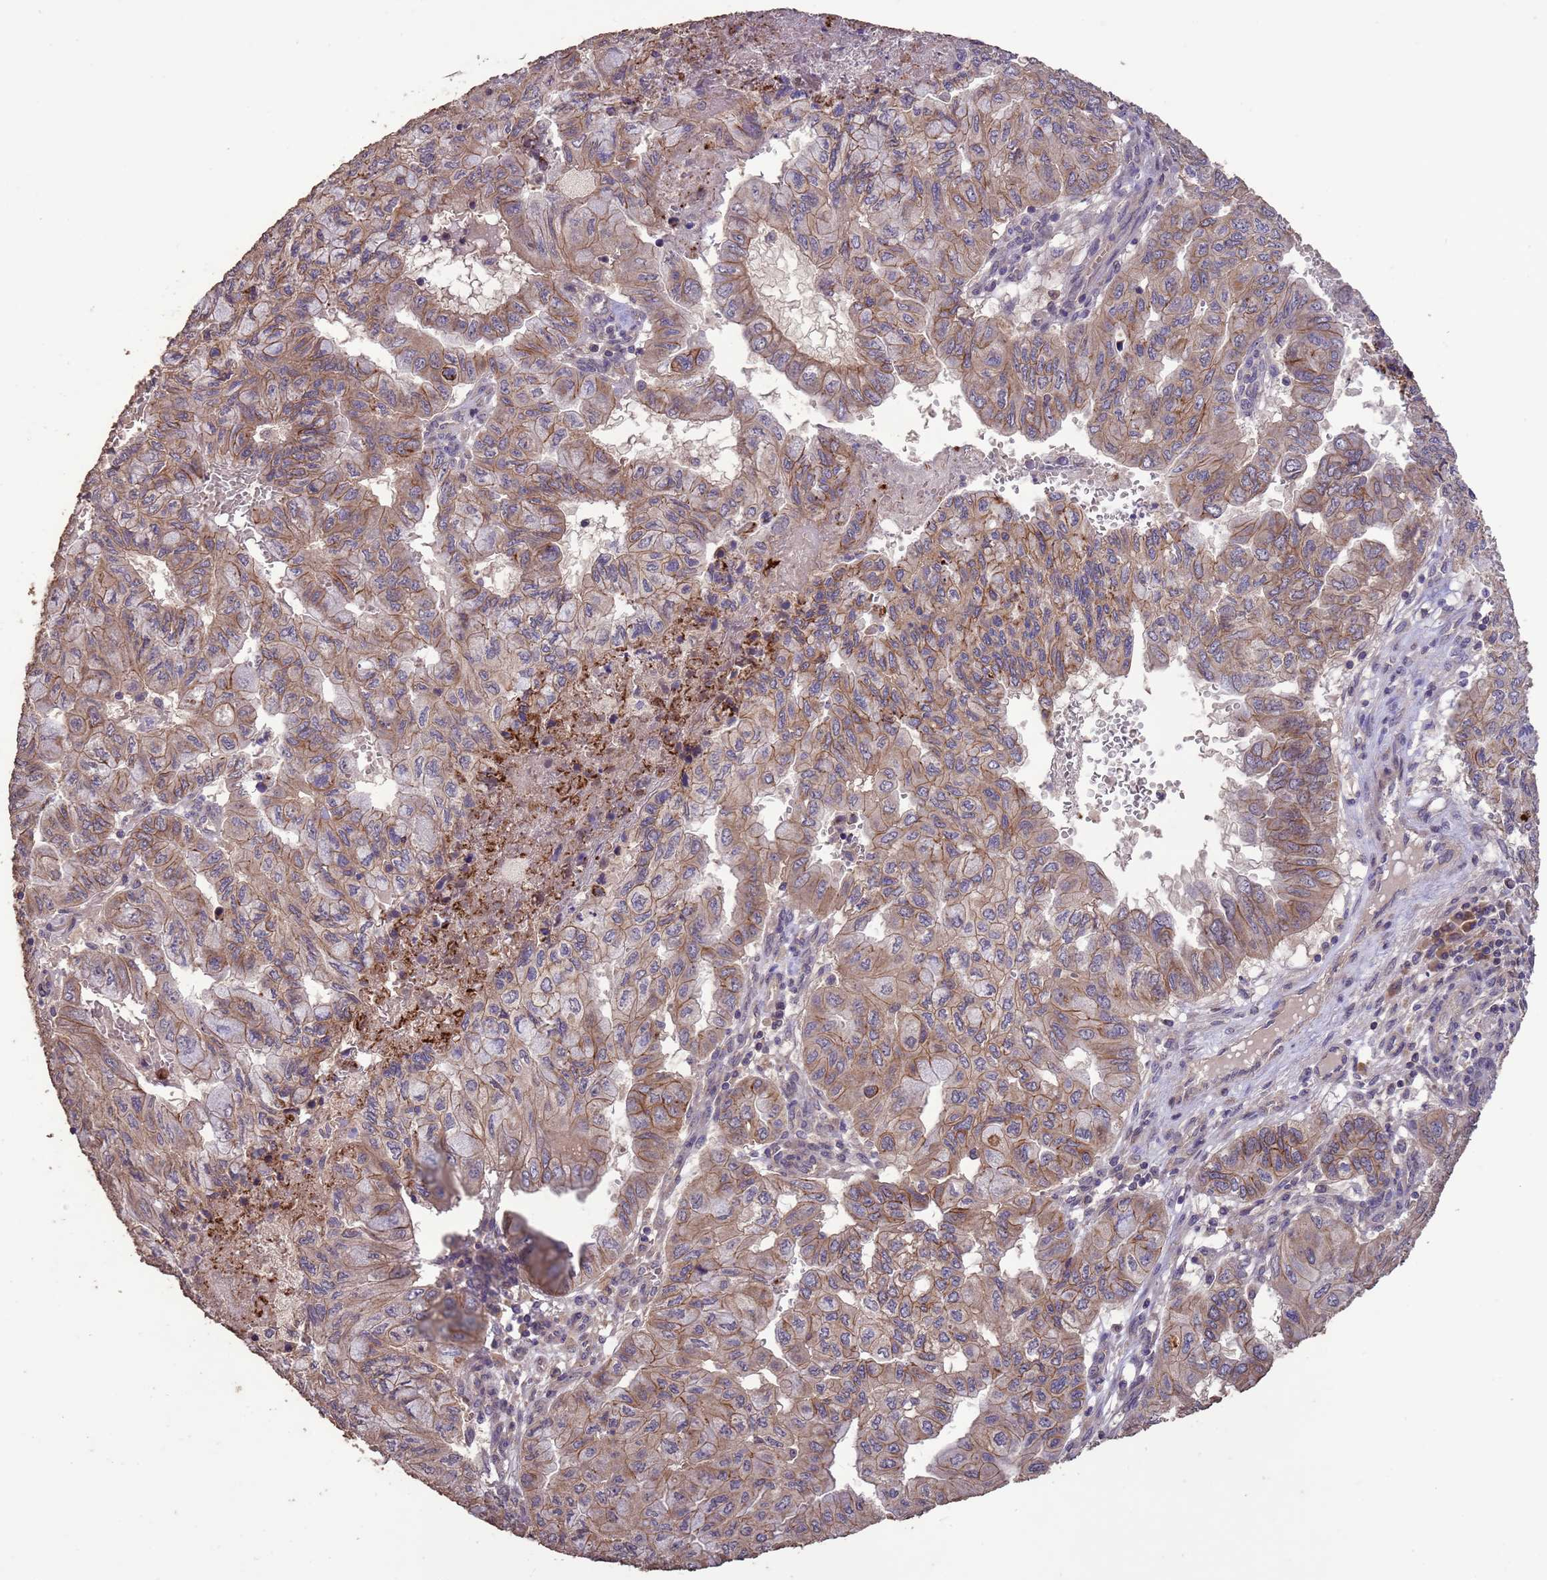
{"staining": {"intensity": "moderate", "quantity": ">75%", "location": "cytoplasmic/membranous"}, "tissue": "pancreatic cancer", "cell_type": "Tumor cells", "image_type": "cancer", "snomed": [{"axis": "morphology", "description": "Adenocarcinoma, NOS"}, {"axis": "topography", "description": "Pancreas"}], "caption": "Brown immunohistochemical staining in pancreatic adenocarcinoma displays moderate cytoplasmic/membranous staining in approximately >75% of tumor cells. The staining was performed using DAB to visualize the protein expression in brown, while the nuclei were stained in blue with hematoxylin (Magnification: 20x).", "gene": "SLC9B2", "patient": {"sex": "male", "age": 51}}